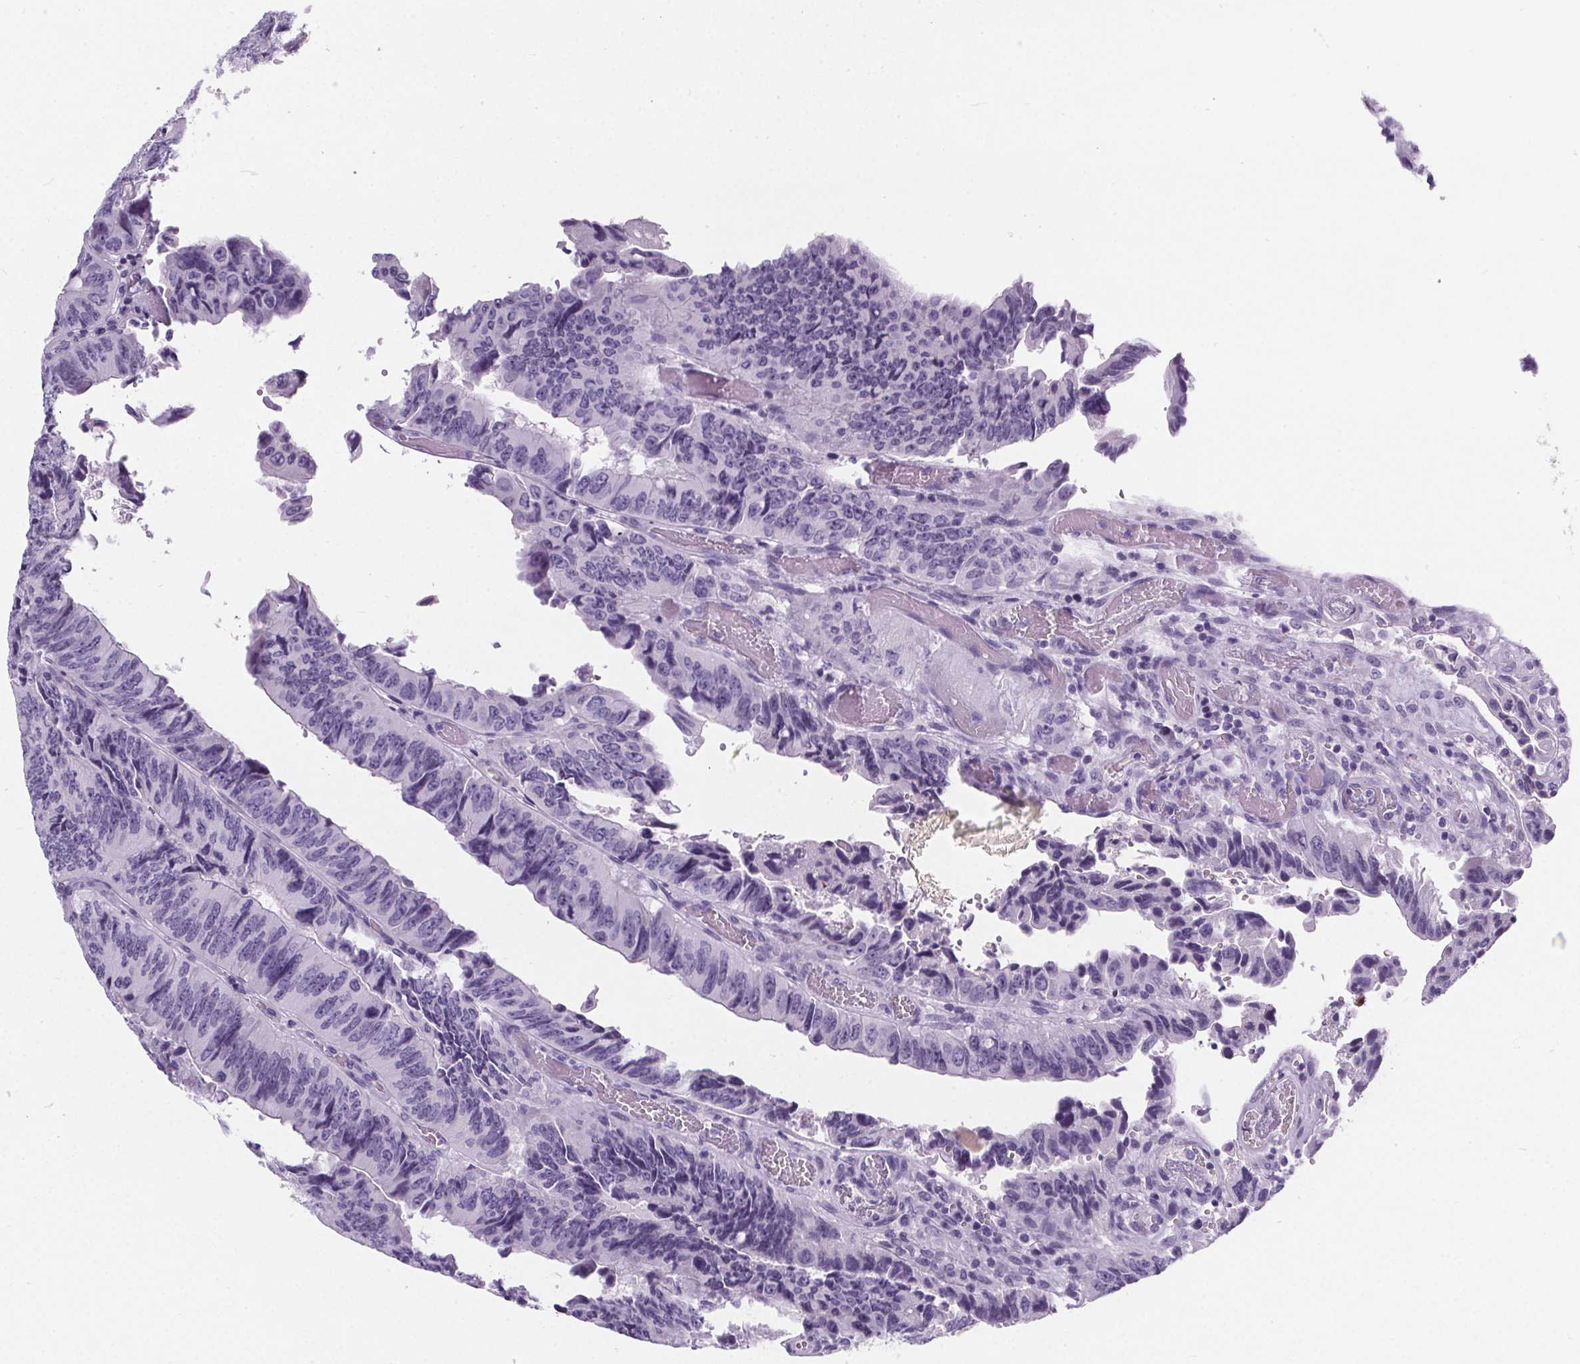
{"staining": {"intensity": "negative", "quantity": "none", "location": "none"}, "tissue": "colorectal cancer", "cell_type": "Tumor cells", "image_type": "cancer", "snomed": [{"axis": "morphology", "description": "Adenocarcinoma, NOS"}, {"axis": "topography", "description": "Colon"}], "caption": "This is an IHC histopathology image of human colorectal cancer. There is no staining in tumor cells.", "gene": "ADRB1", "patient": {"sex": "female", "age": 84}}